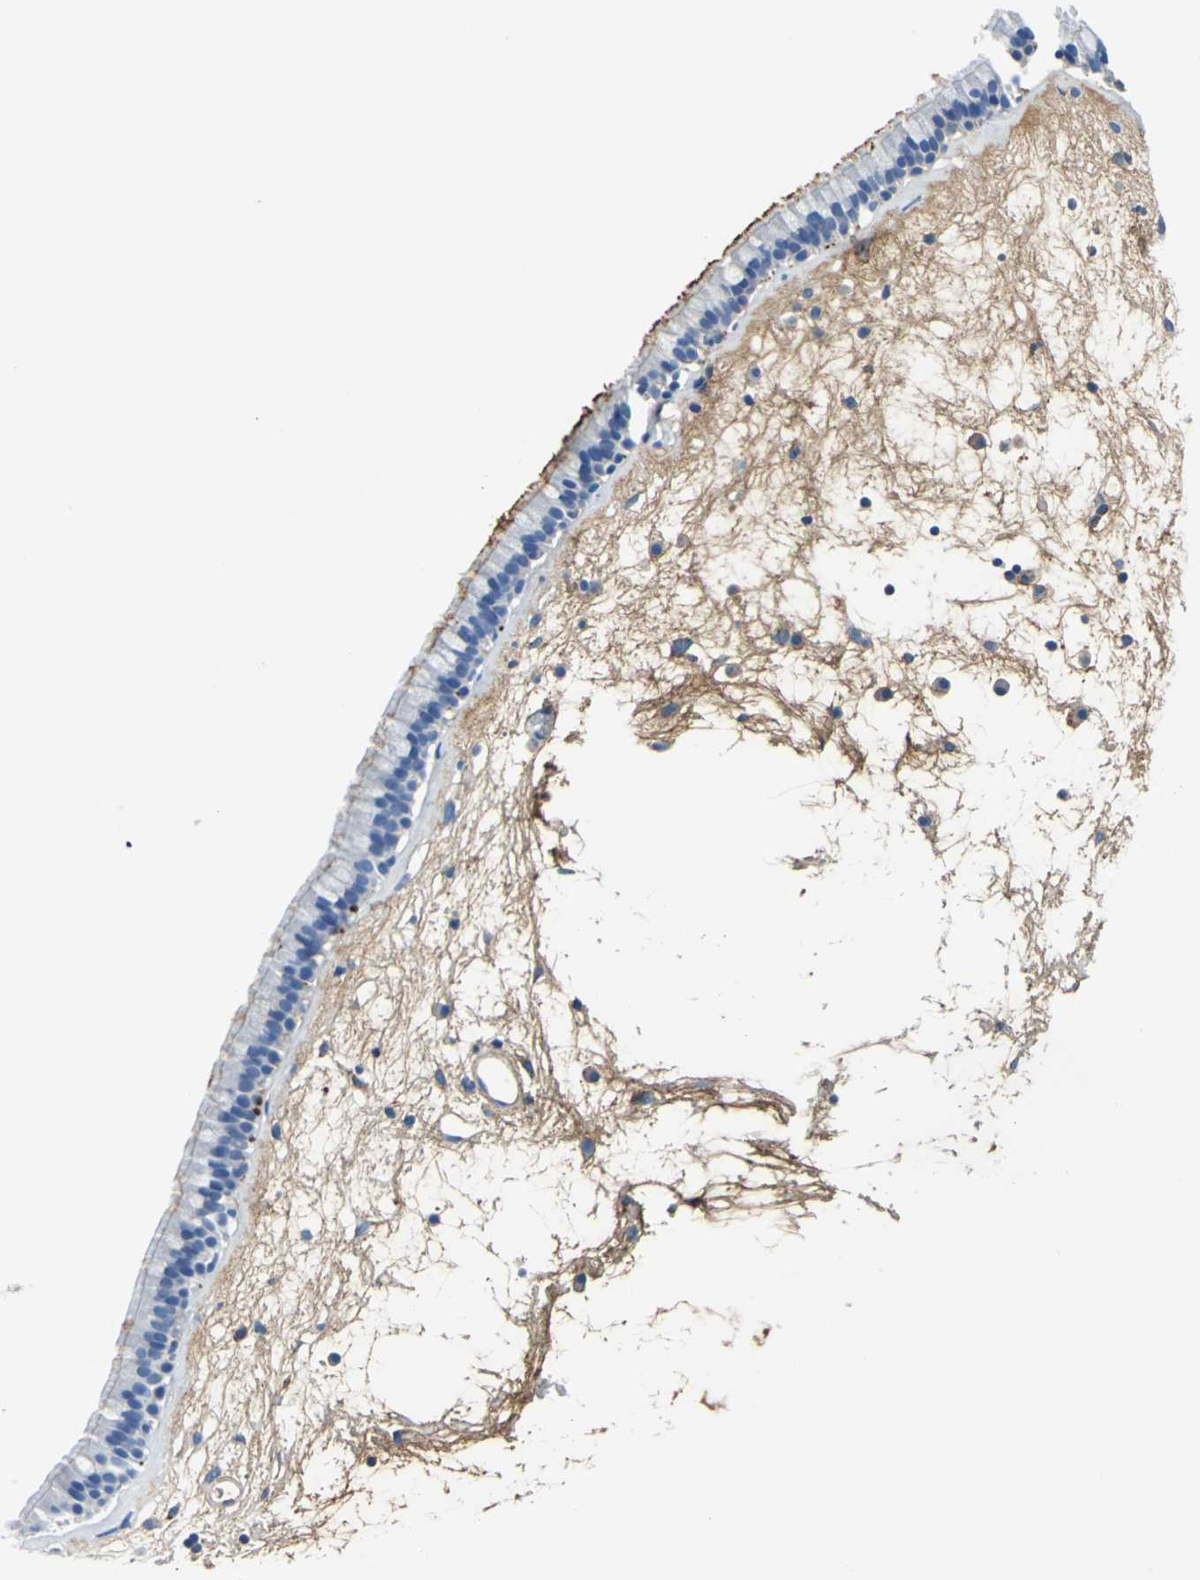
{"staining": {"intensity": "moderate", "quantity": "<25%", "location": "cytoplasmic/membranous"}, "tissue": "nasopharynx", "cell_type": "Respiratory epithelial cells", "image_type": "normal", "snomed": [{"axis": "morphology", "description": "Normal tissue, NOS"}, {"axis": "morphology", "description": "Inflammation, NOS"}, {"axis": "topography", "description": "Nasopharynx"}], "caption": "Immunohistochemistry (IHC) of benign nasopharynx reveals low levels of moderate cytoplasmic/membranous staining in about <25% of respiratory epithelial cells.", "gene": "ALB", "patient": {"sex": "male", "age": 48}}